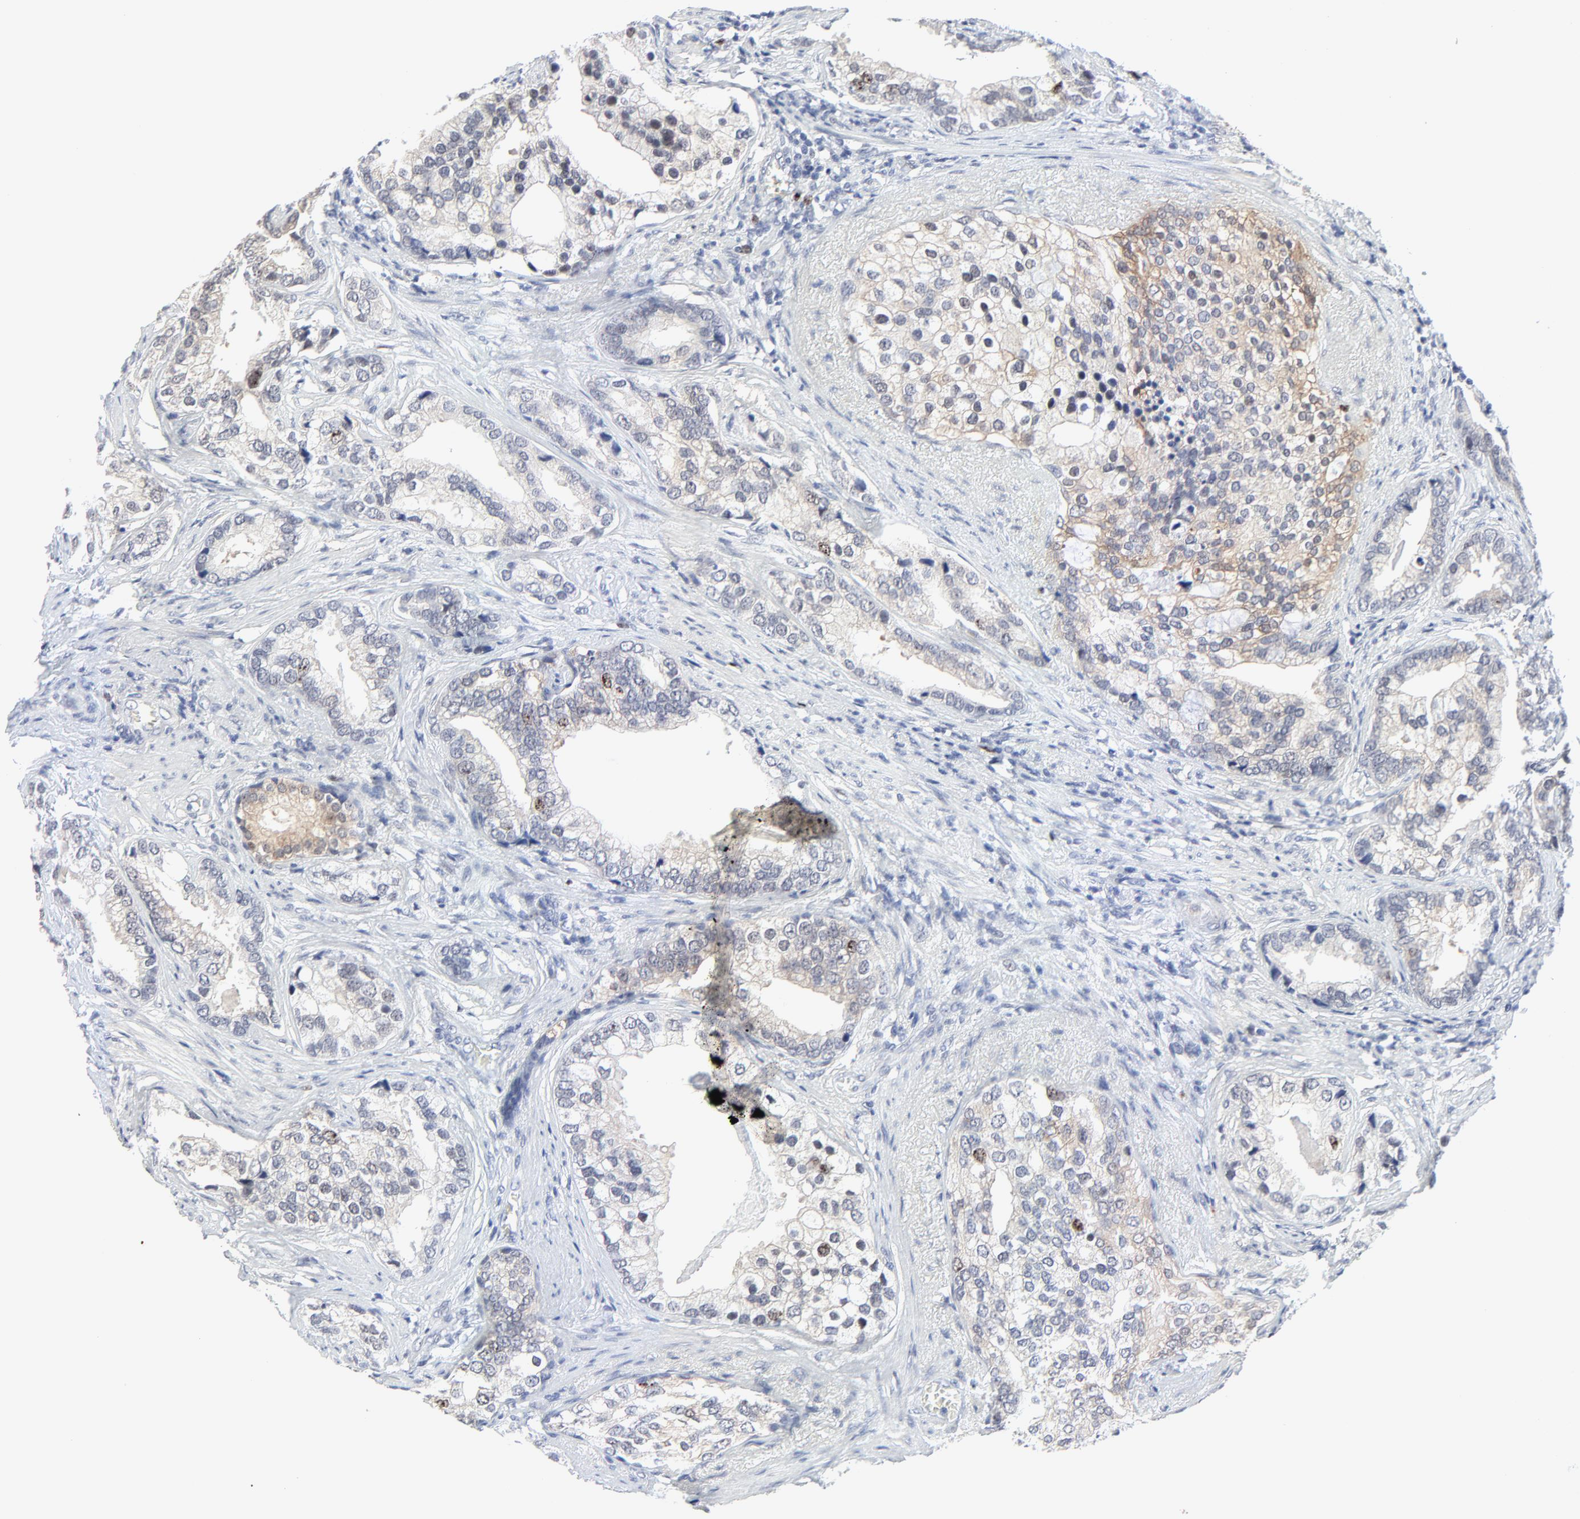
{"staining": {"intensity": "weak", "quantity": "25%-75%", "location": "cytoplasmic/membranous,nuclear"}, "tissue": "prostate cancer", "cell_type": "Tumor cells", "image_type": "cancer", "snomed": [{"axis": "morphology", "description": "Adenocarcinoma, Low grade"}, {"axis": "topography", "description": "Prostate"}], "caption": "High-magnification brightfield microscopy of prostate low-grade adenocarcinoma stained with DAB (brown) and counterstained with hematoxylin (blue). tumor cells exhibit weak cytoplasmic/membranous and nuclear positivity is seen in about25%-75% of cells.", "gene": "ZNF589", "patient": {"sex": "male", "age": 71}}